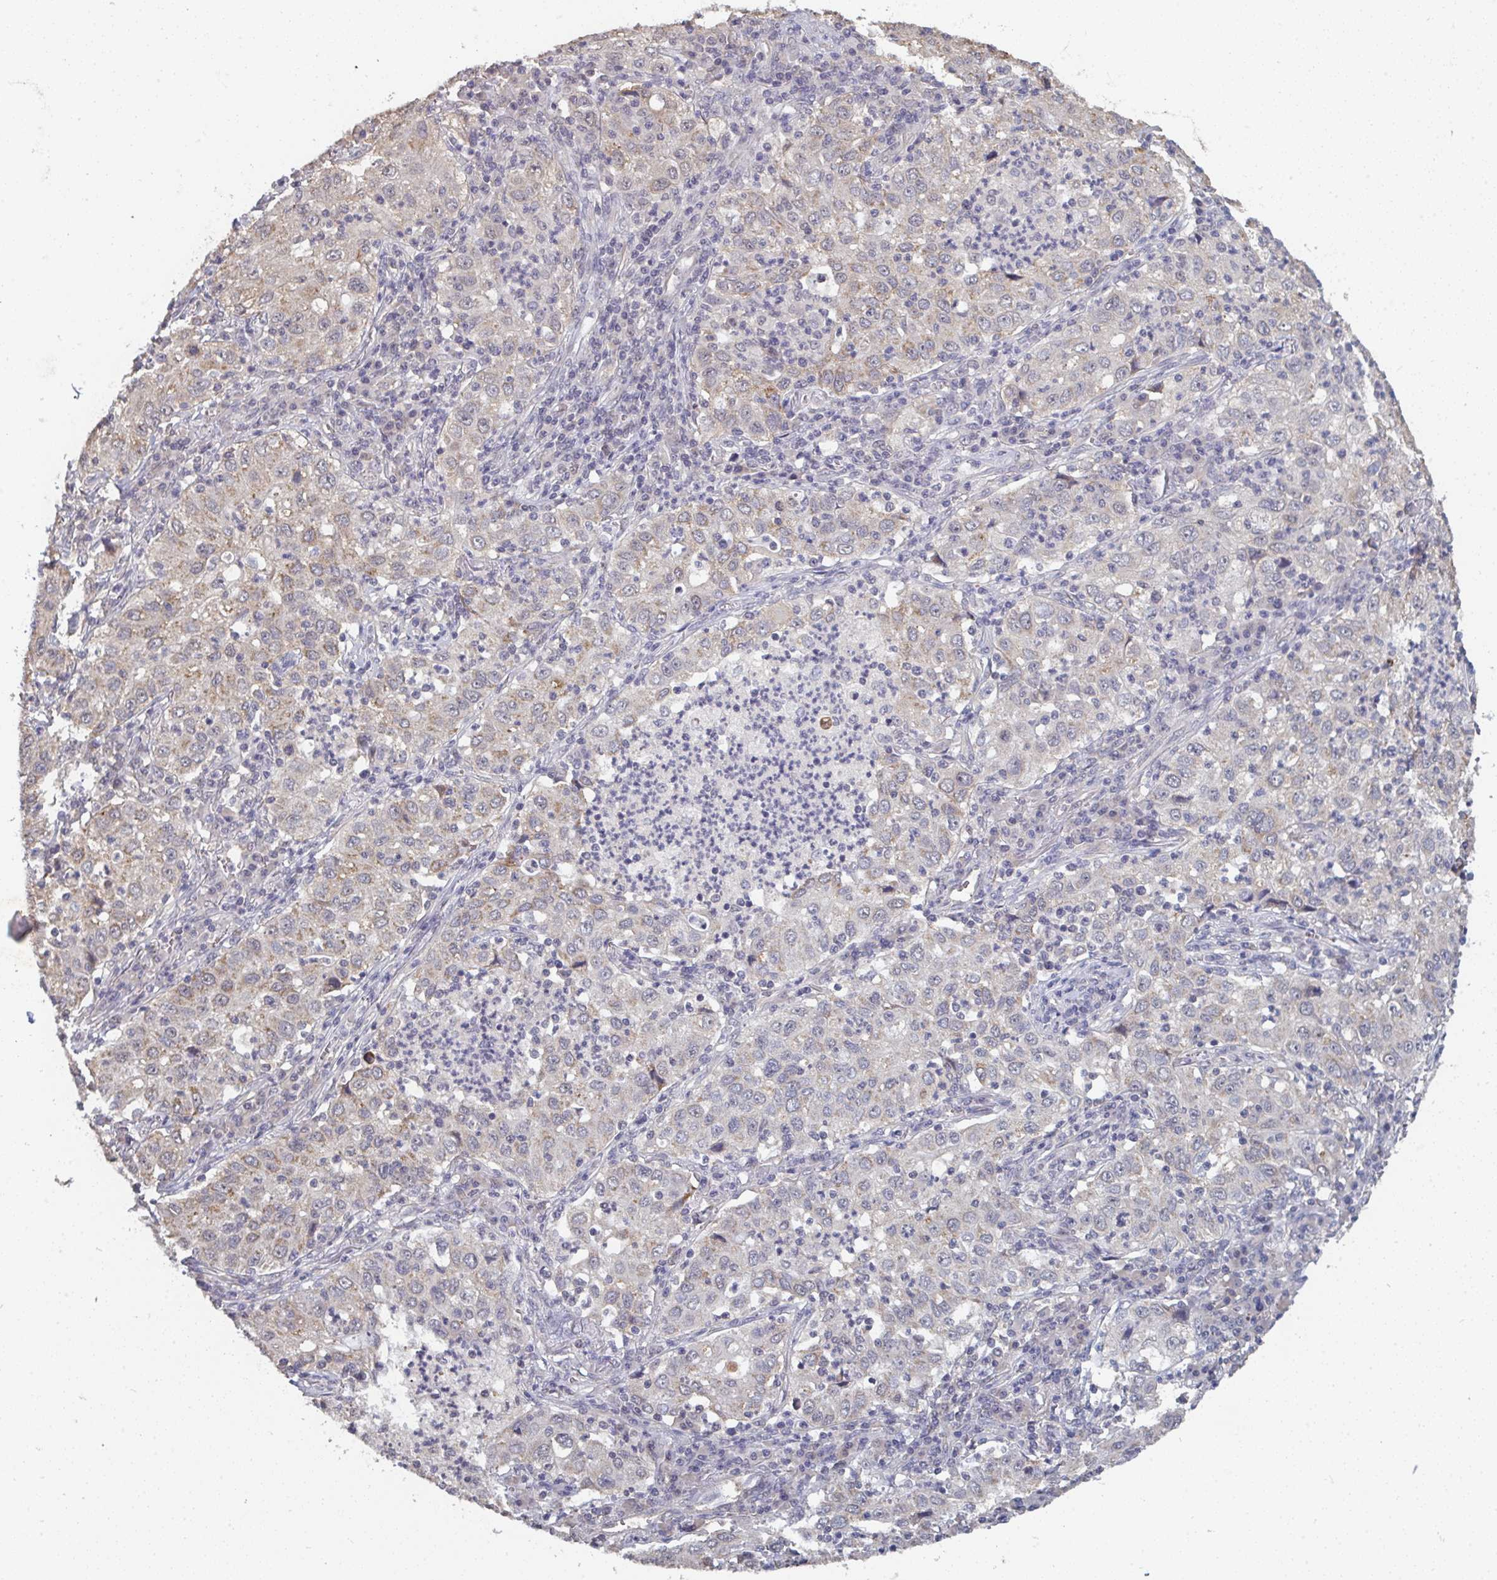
{"staining": {"intensity": "weak", "quantity": "<25%", "location": "cytoplasmic/membranous"}, "tissue": "lung cancer", "cell_type": "Tumor cells", "image_type": "cancer", "snomed": [{"axis": "morphology", "description": "Squamous cell carcinoma, NOS"}, {"axis": "topography", "description": "Lung"}], "caption": "Immunohistochemical staining of lung cancer (squamous cell carcinoma) shows no significant positivity in tumor cells. (Immunohistochemistry, brightfield microscopy, high magnification).", "gene": "LIX1", "patient": {"sex": "male", "age": 71}}